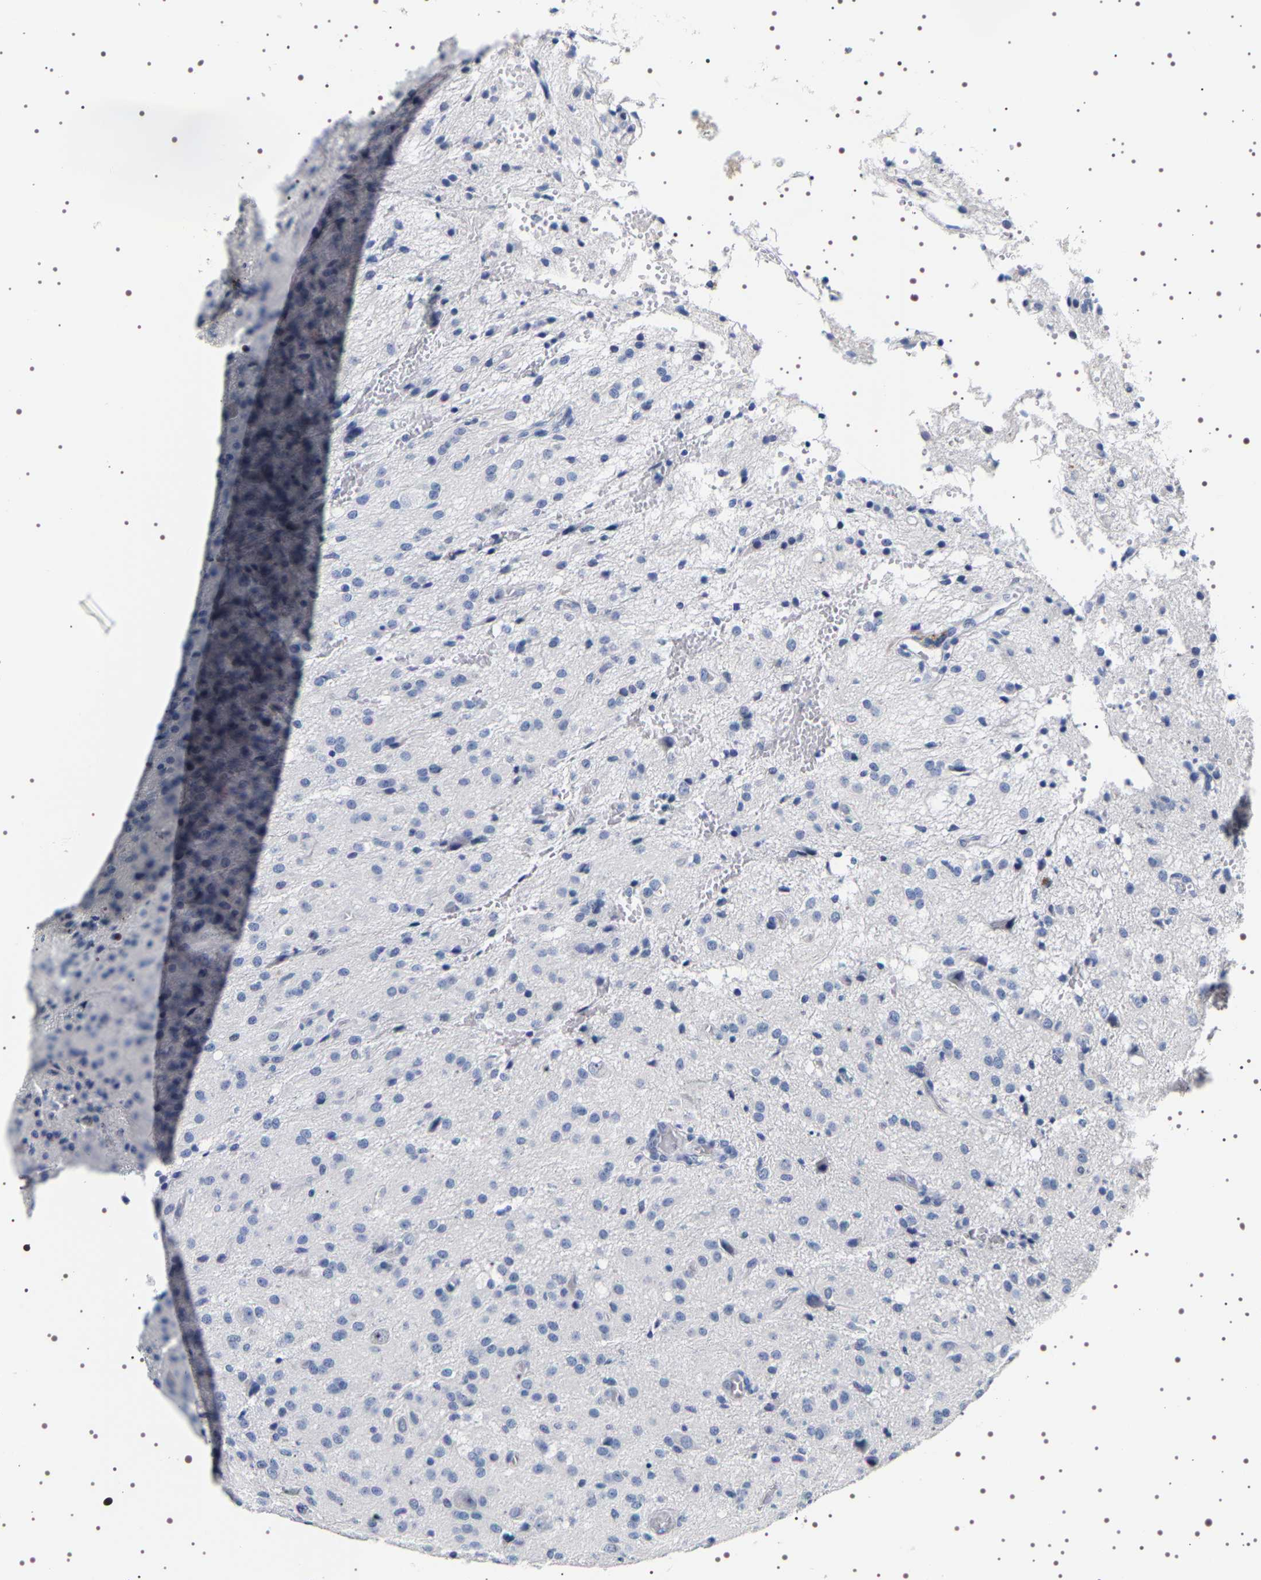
{"staining": {"intensity": "negative", "quantity": "none", "location": "none"}, "tissue": "glioma", "cell_type": "Tumor cells", "image_type": "cancer", "snomed": [{"axis": "morphology", "description": "Glioma, malignant, High grade"}, {"axis": "topography", "description": "Brain"}], "caption": "DAB immunohistochemical staining of glioma reveals no significant staining in tumor cells.", "gene": "UBQLN3", "patient": {"sex": "female", "age": 59}}